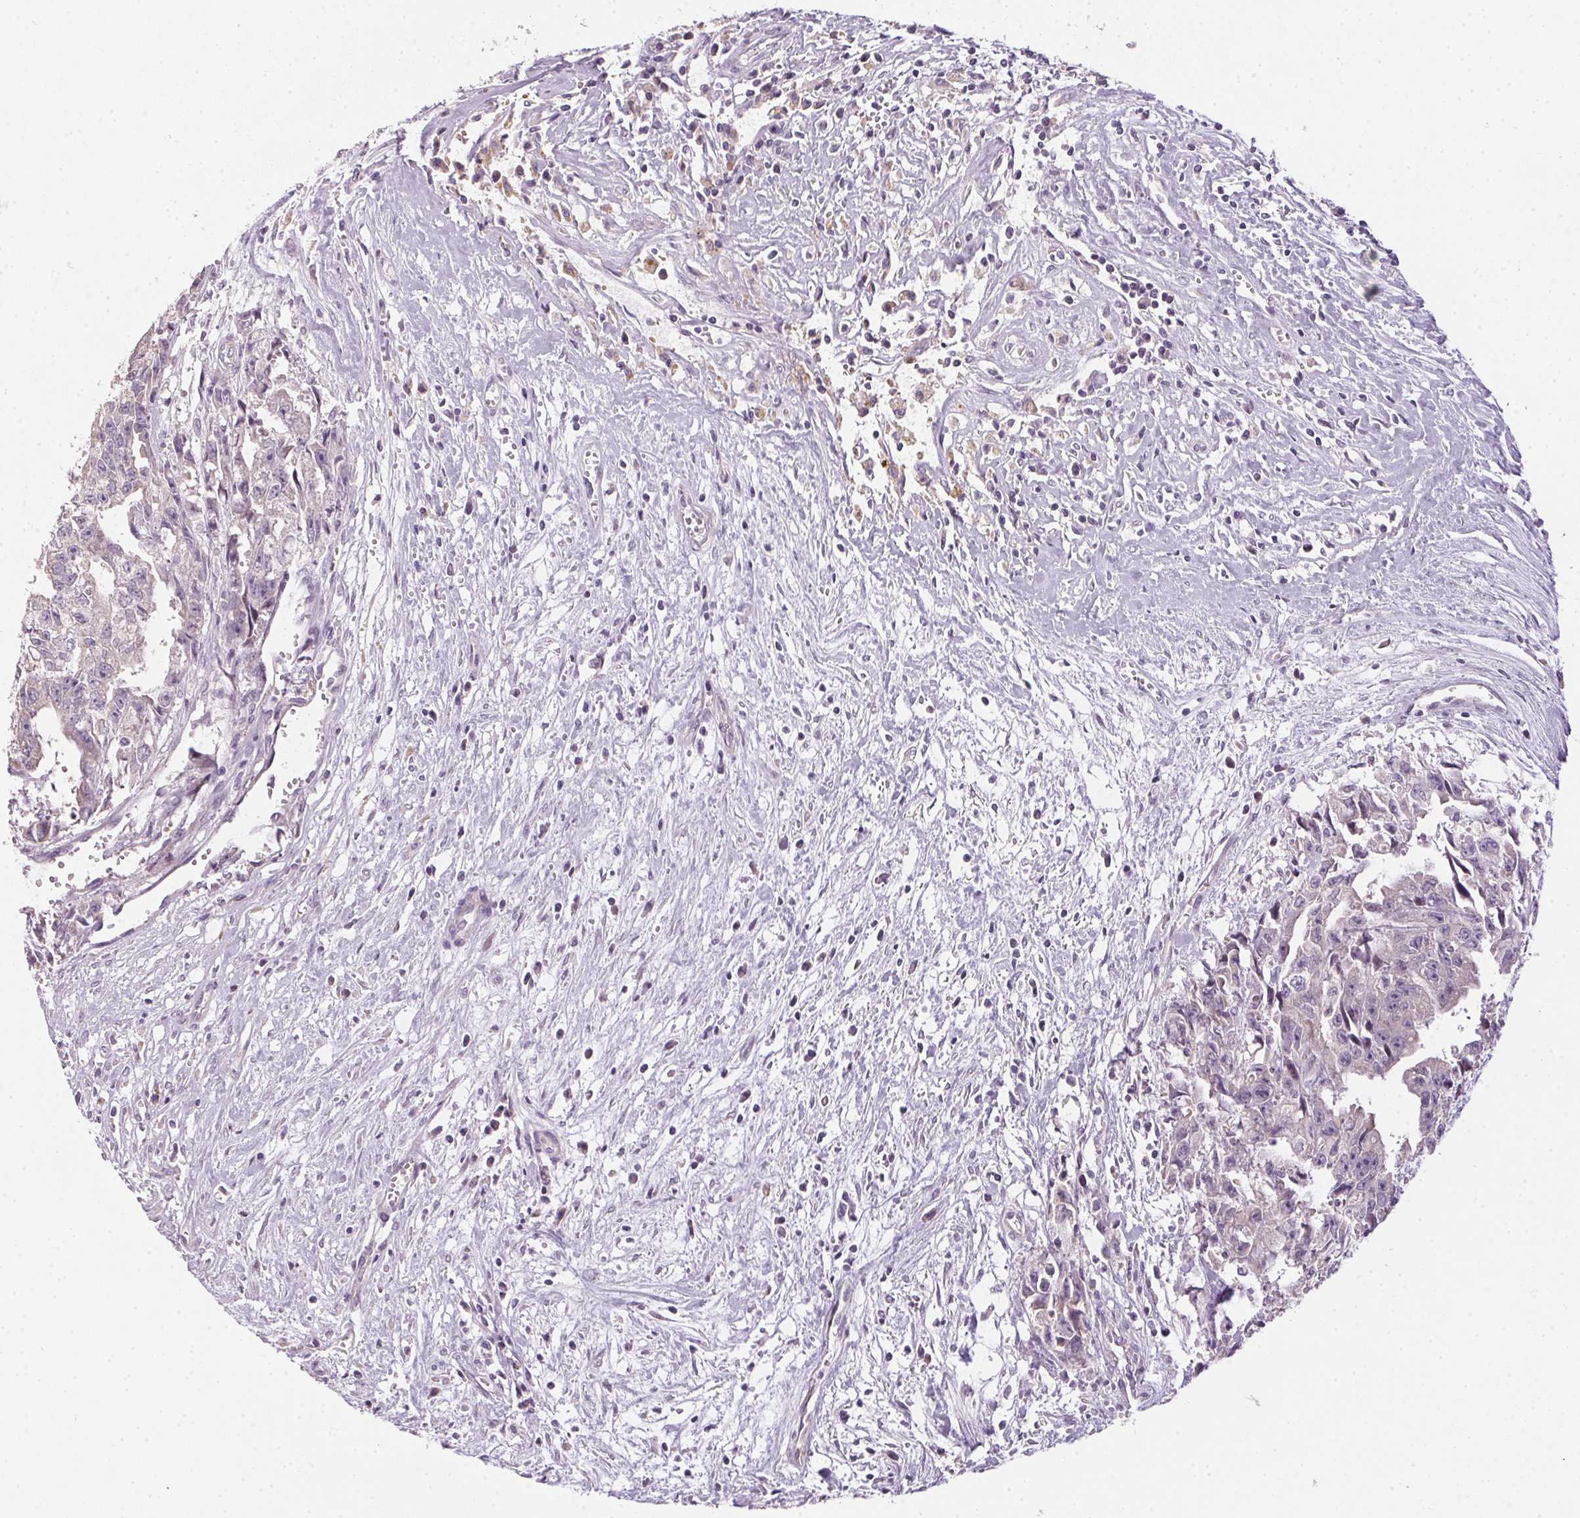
{"staining": {"intensity": "negative", "quantity": "none", "location": "none"}, "tissue": "testis cancer", "cell_type": "Tumor cells", "image_type": "cancer", "snomed": [{"axis": "morphology", "description": "Carcinoma, Embryonal, NOS"}, {"axis": "morphology", "description": "Teratoma, malignant, NOS"}, {"axis": "topography", "description": "Testis"}], "caption": "High power microscopy image of an immunohistochemistry image of teratoma (malignant) (testis), revealing no significant staining in tumor cells.", "gene": "SPACA9", "patient": {"sex": "male", "age": 24}}